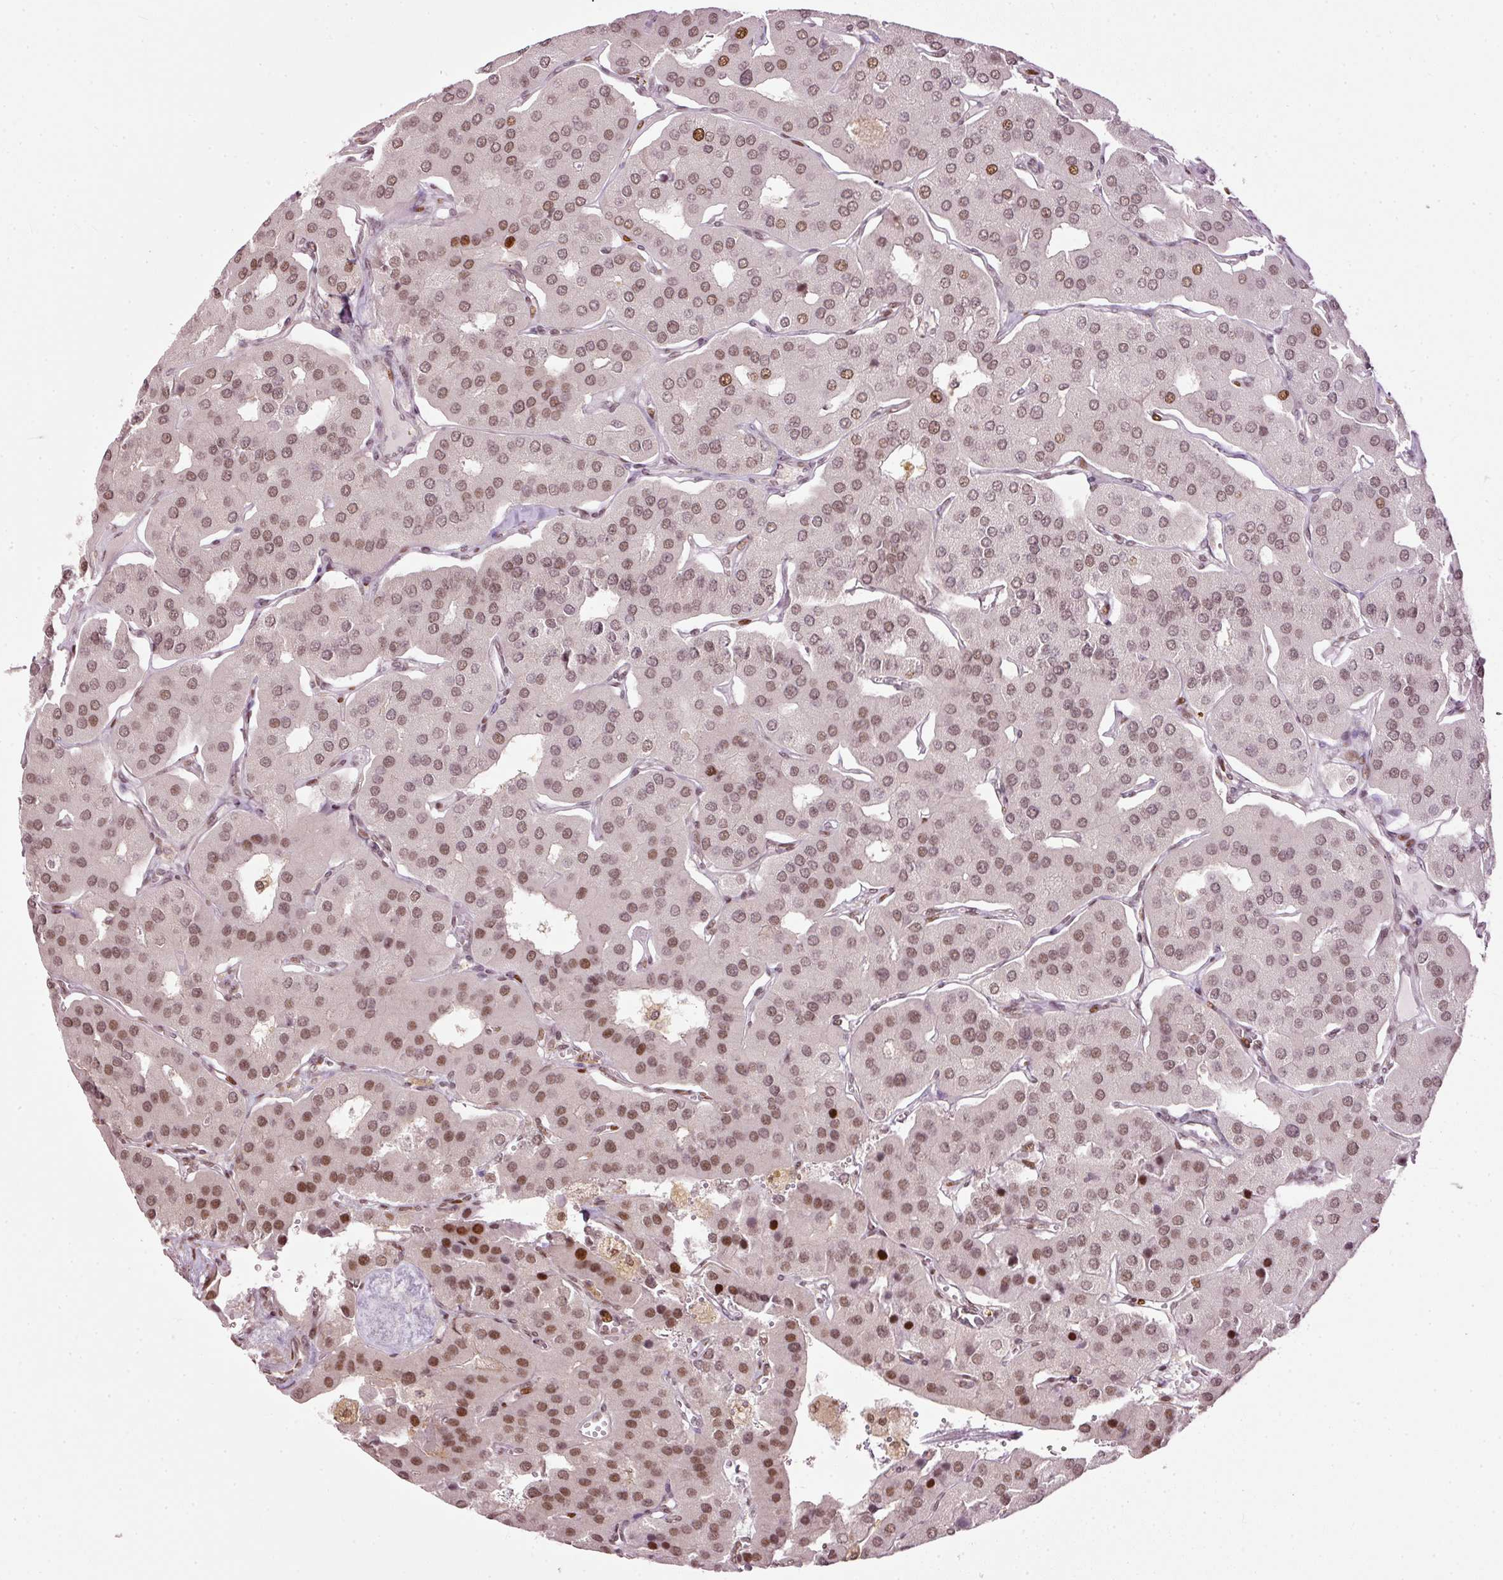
{"staining": {"intensity": "moderate", "quantity": ">75%", "location": "nuclear"}, "tissue": "parathyroid gland", "cell_type": "Glandular cells", "image_type": "normal", "snomed": [{"axis": "morphology", "description": "Normal tissue, NOS"}, {"axis": "morphology", "description": "Adenoma, NOS"}, {"axis": "topography", "description": "Parathyroid gland"}], "caption": "A high-resolution photomicrograph shows IHC staining of benign parathyroid gland, which demonstrates moderate nuclear expression in approximately >75% of glandular cells. The staining was performed using DAB, with brown indicating positive protein expression. Nuclei are stained blue with hematoxylin.", "gene": "ZNF778", "patient": {"sex": "female", "age": 86}}